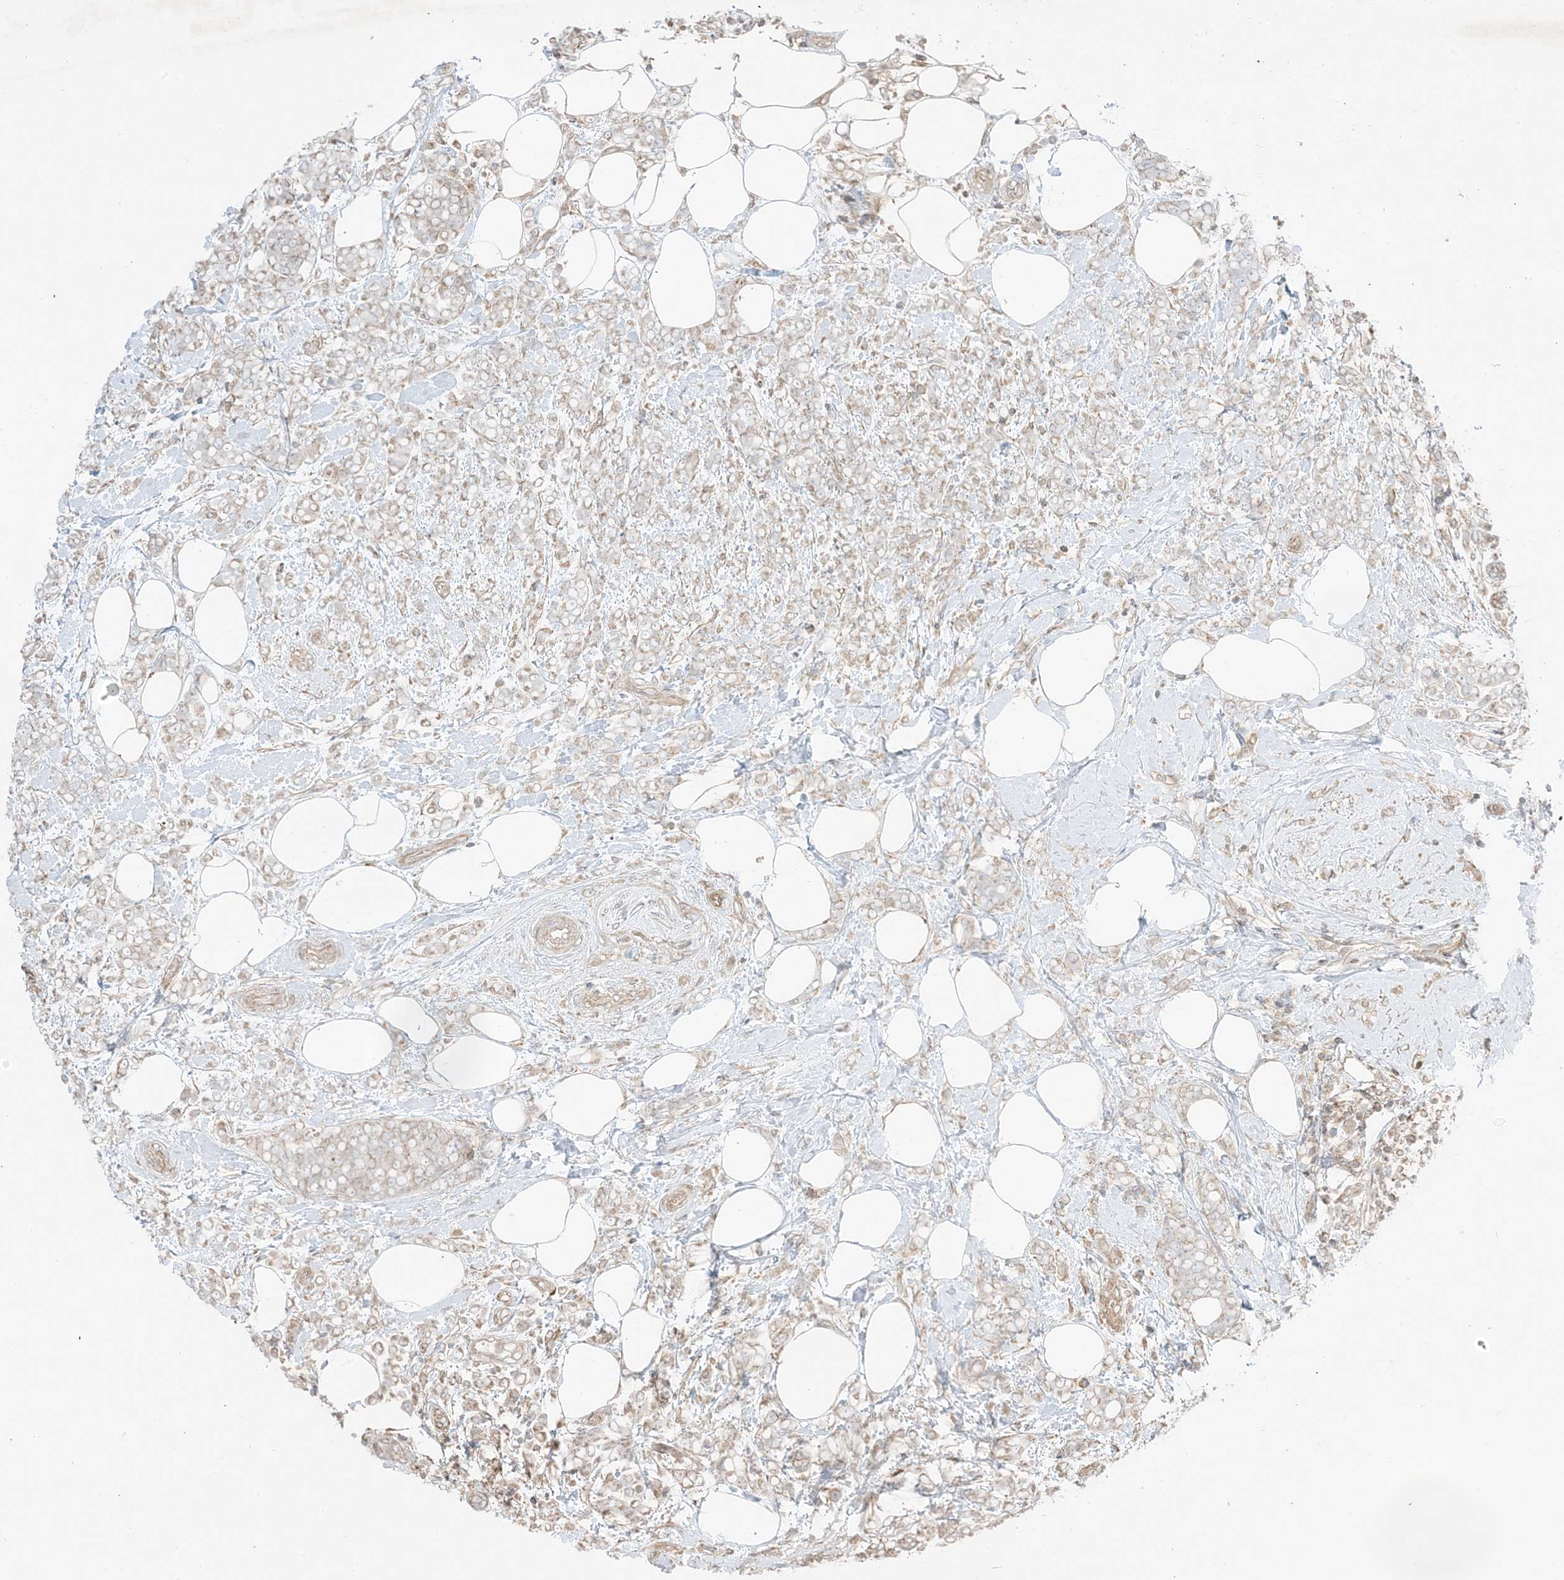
{"staining": {"intensity": "weak", "quantity": "<25%", "location": "cytoplasmic/membranous"}, "tissue": "breast cancer", "cell_type": "Tumor cells", "image_type": "cancer", "snomed": [{"axis": "morphology", "description": "Lobular carcinoma"}, {"axis": "topography", "description": "Breast"}], "caption": "IHC of breast cancer demonstrates no positivity in tumor cells.", "gene": "SLC25A12", "patient": {"sex": "female", "age": 58}}